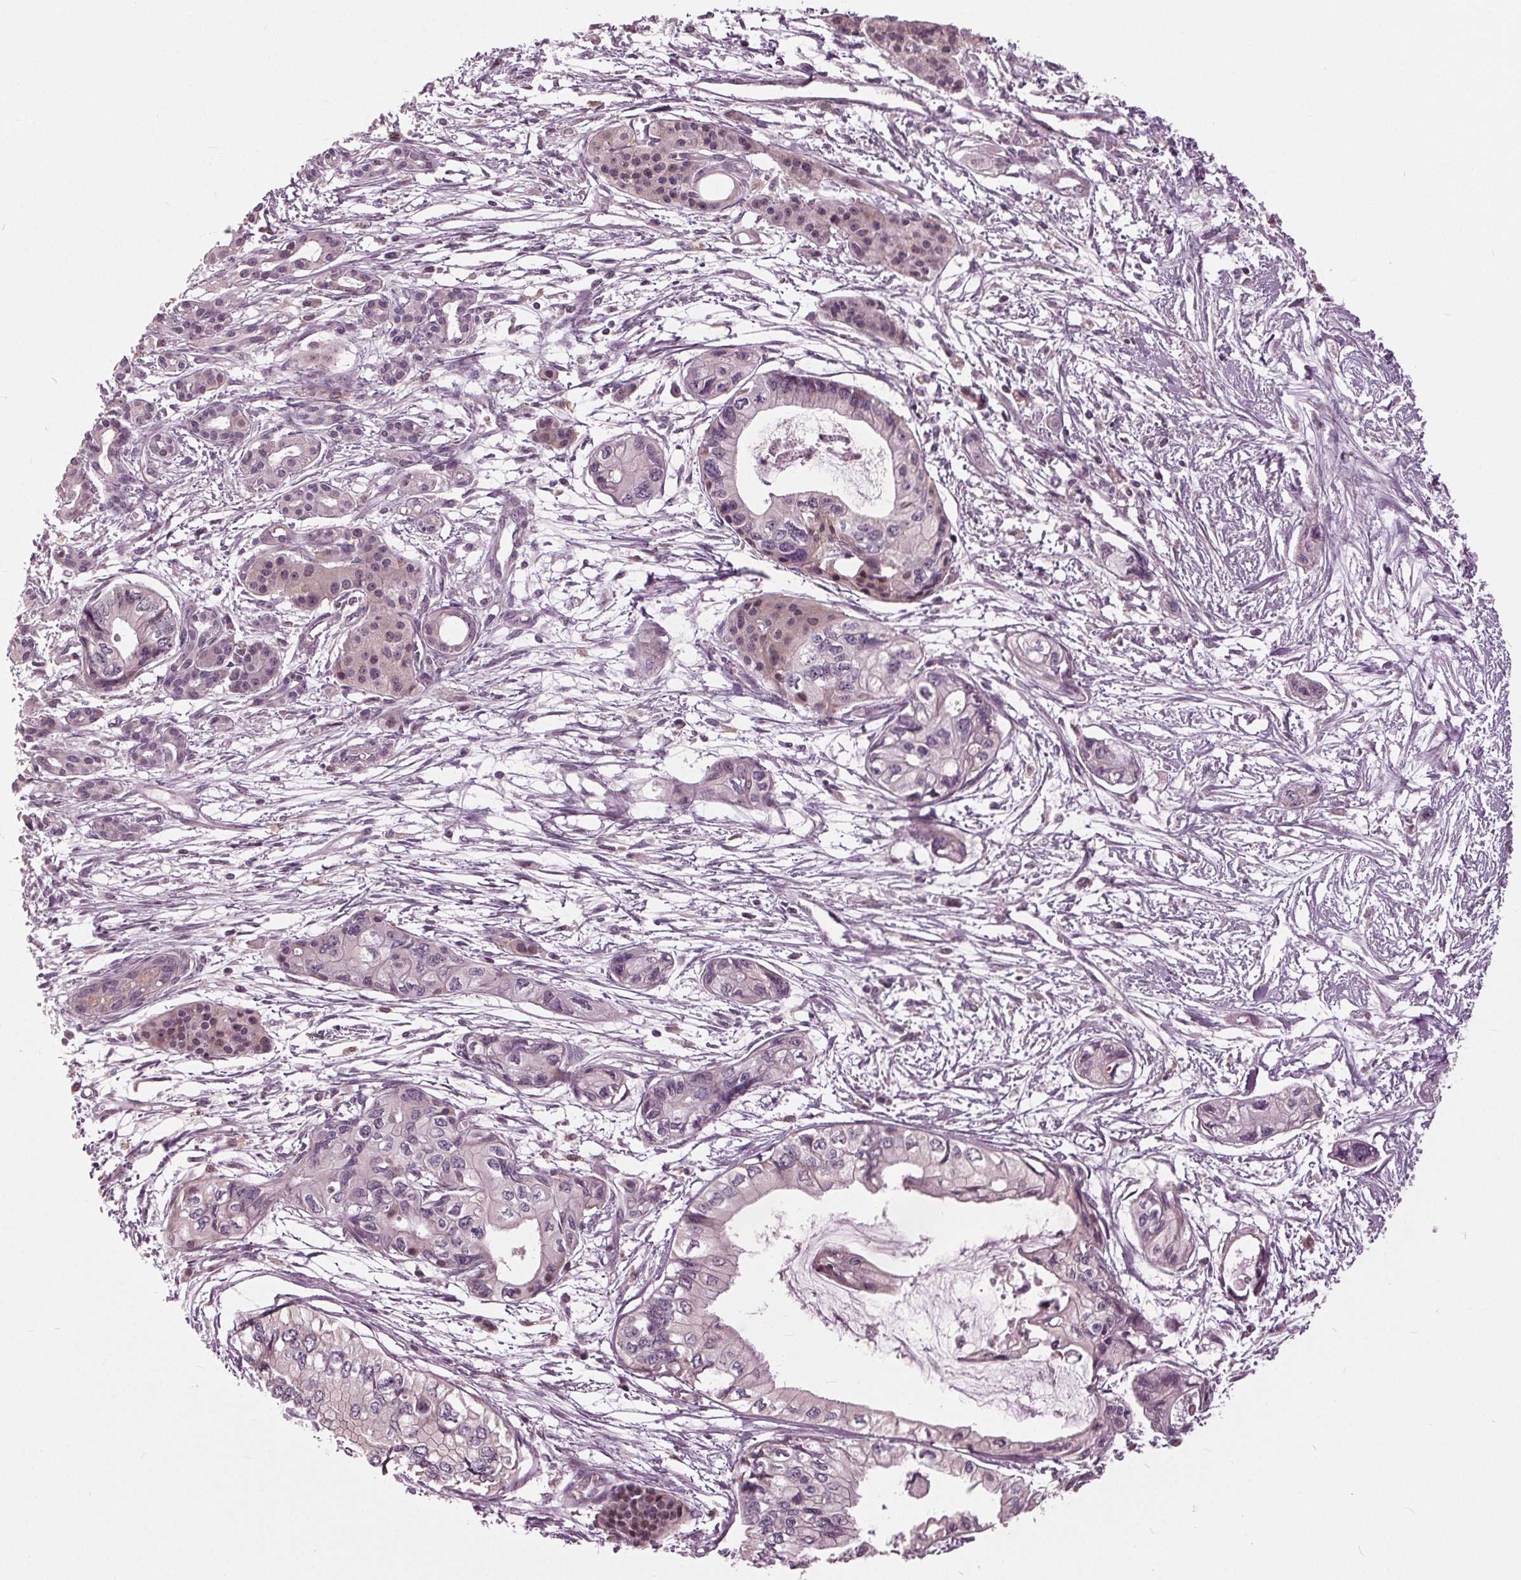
{"staining": {"intensity": "negative", "quantity": "none", "location": "none"}, "tissue": "pancreatic cancer", "cell_type": "Tumor cells", "image_type": "cancer", "snomed": [{"axis": "morphology", "description": "Adenocarcinoma, NOS"}, {"axis": "topography", "description": "Pancreas"}], "caption": "The IHC image has no significant positivity in tumor cells of pancreatic adenocarcinoma tissue.", "gene": "SIGLEC6", "patient": {"sex": "female", "age": 76}}